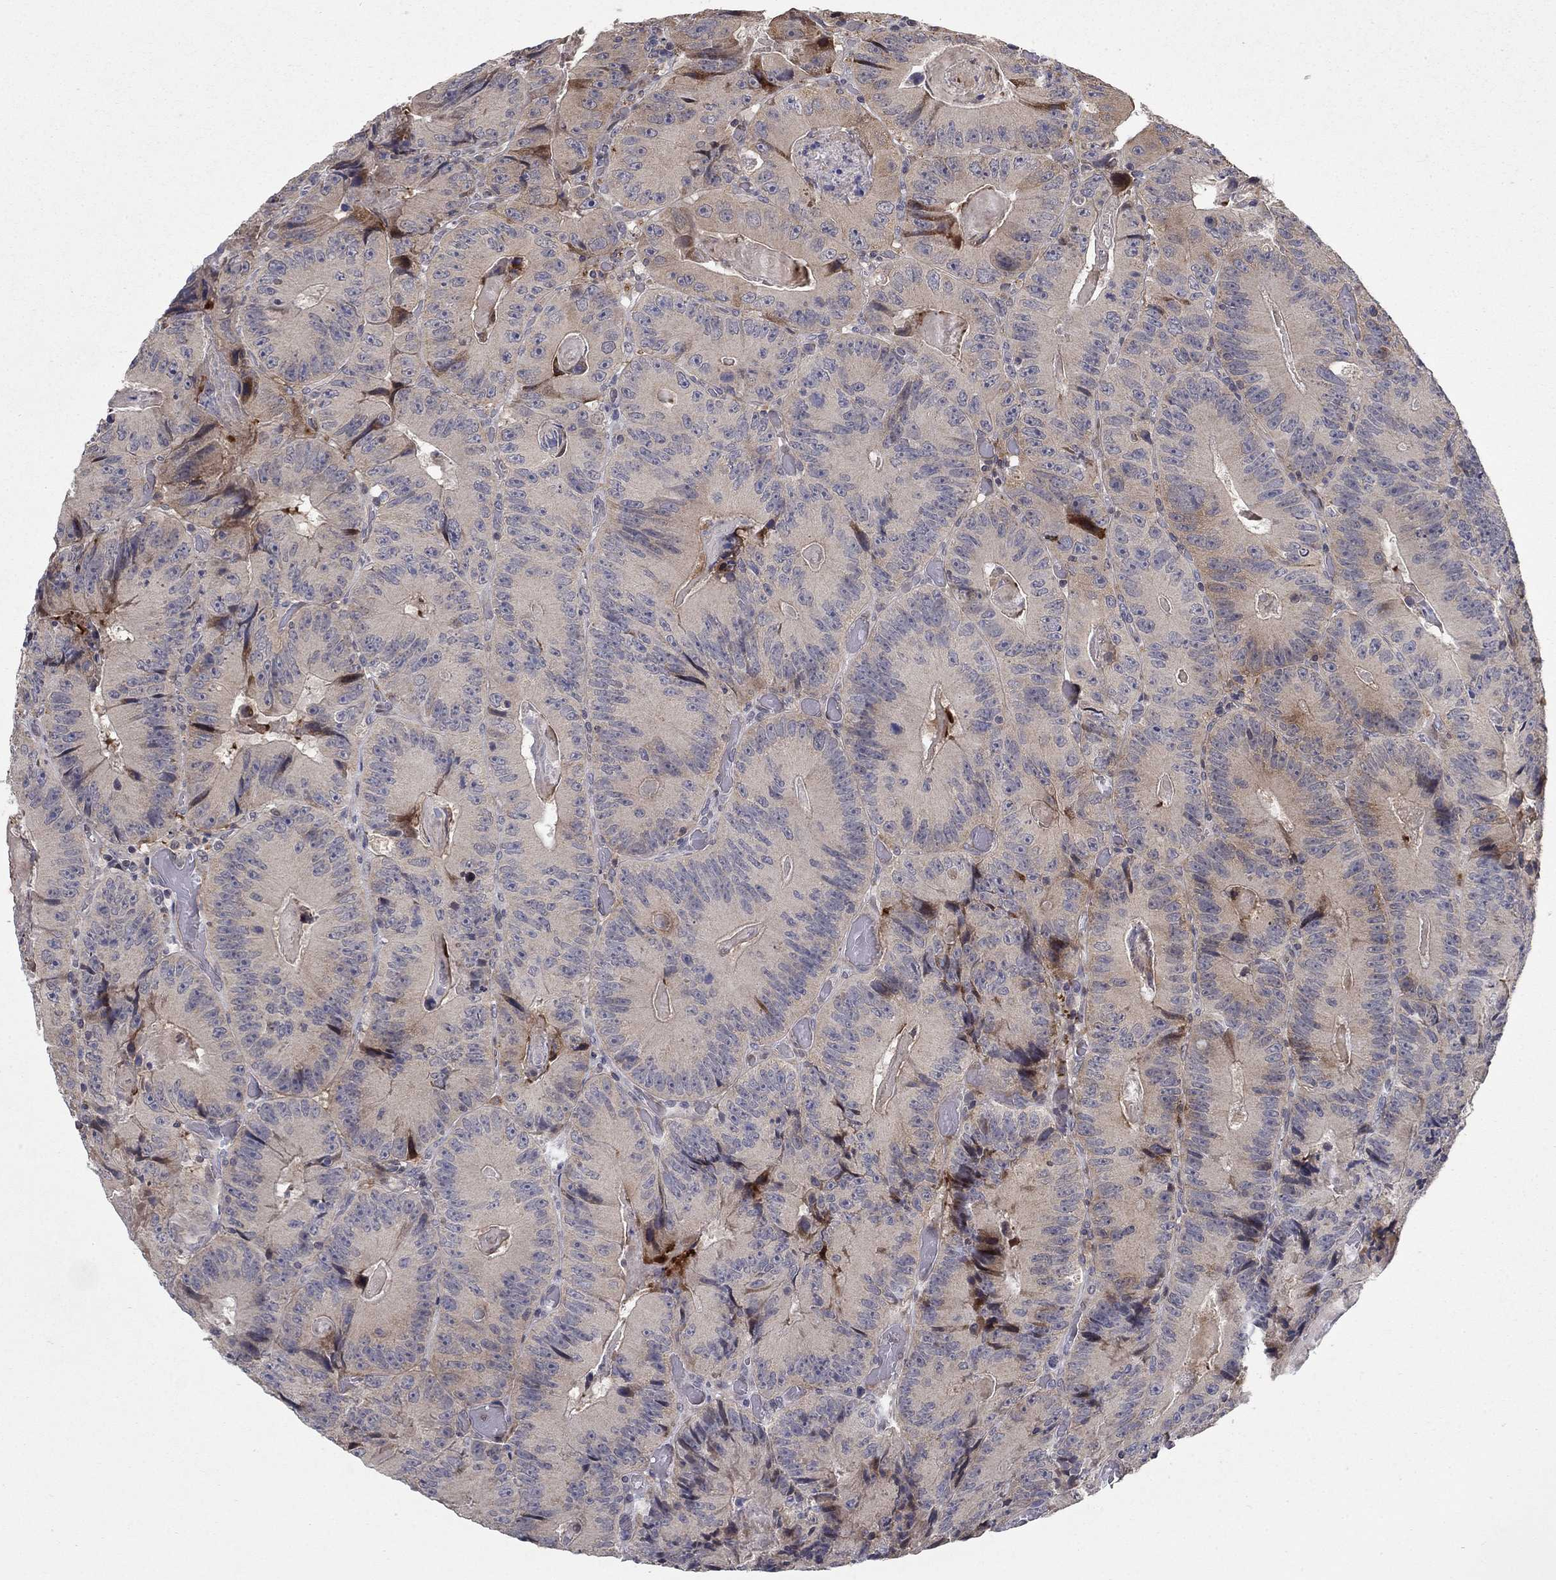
{"staining": {"intensity": "moderate", "quantity": "<25%", "location": "cytoplasmic/membranous"}, "tissue": "colorectal cancer", "cell_type": "Tumor cells", "image_type": "cancer", "snomed": [{"axis": "morphology", "description": "Adenocarcinoma, NOS"}, {"axis": "topography", "description": "Colon"}], "caption": "Colorectal cancer tissue demonstrates moderate cytoplasmic/membranous positivity in about <25% of tumor cells, visualized by immunohistochemistry. The protein of interest is stained brown, and the nuclei are stained in blue (DAB IHC with brightfield microscopy, high magnification).", "gene": "LPCAT4", "patient": {"sex": "female", "age": 86}}